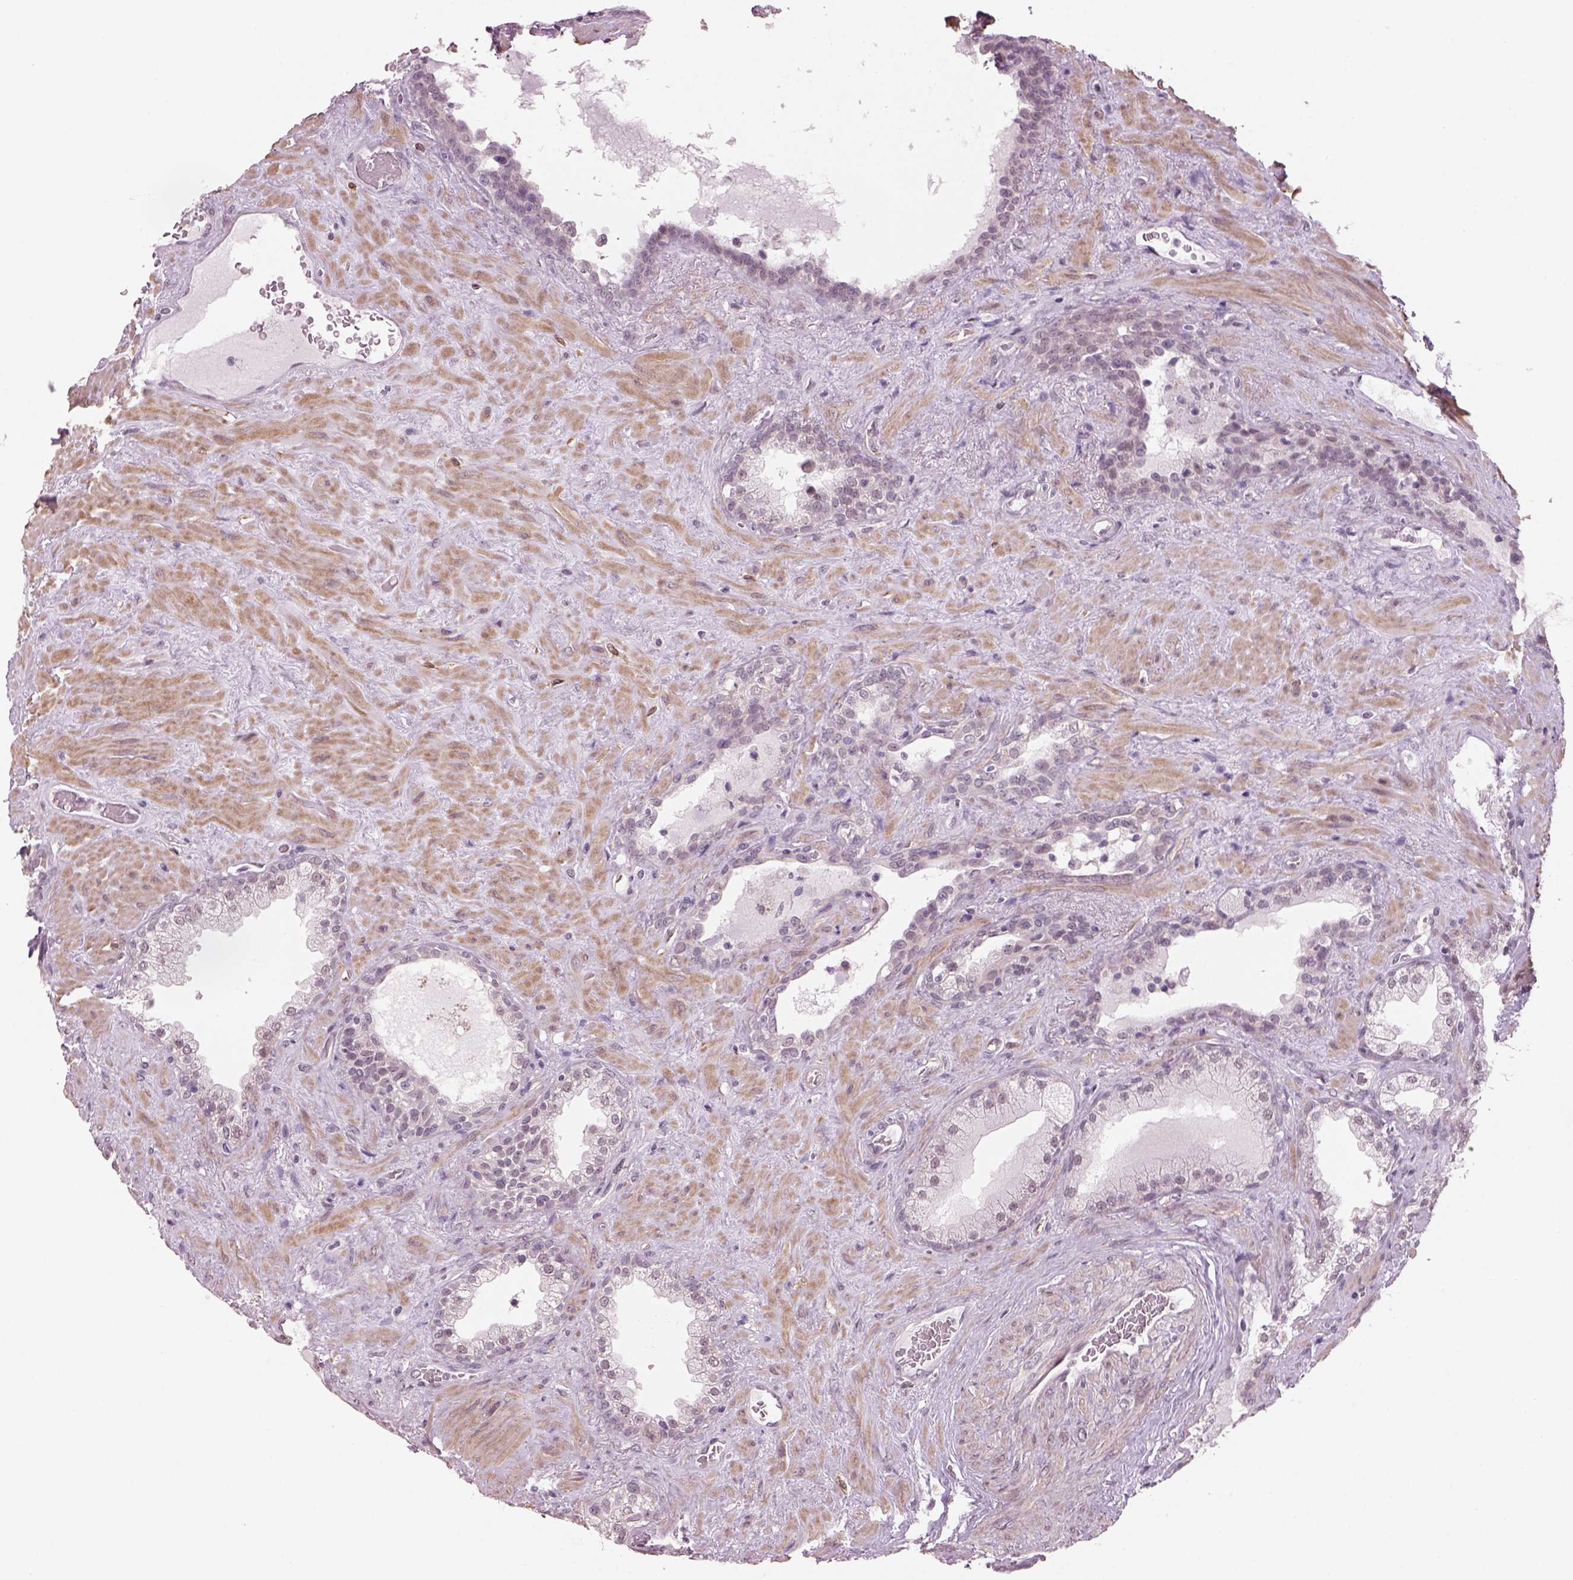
{"staining": {"intensity": "negative", "quantity": "none", "location": "none"}, "tissue": "prostate", "cell_type": "Glandular cells", "image_type": "normal", "snomed": [{"axis": "morphology", "description": "Normal tissue, NOS"}, {"axis": "topography", "description": "Prostate"}], "caption": "Histopathology image shows no significant protein expression in glandular cells of benign prostate. (Stains: DAB (3,3'-diaminobenzidine) immunohistochemistry (IHC) with hematoxylin counter stain, Microscopy: brightfield microscopy at high magnification).", "gene": "NAT8B", "patient": {"sex": "male", "age": 63}}